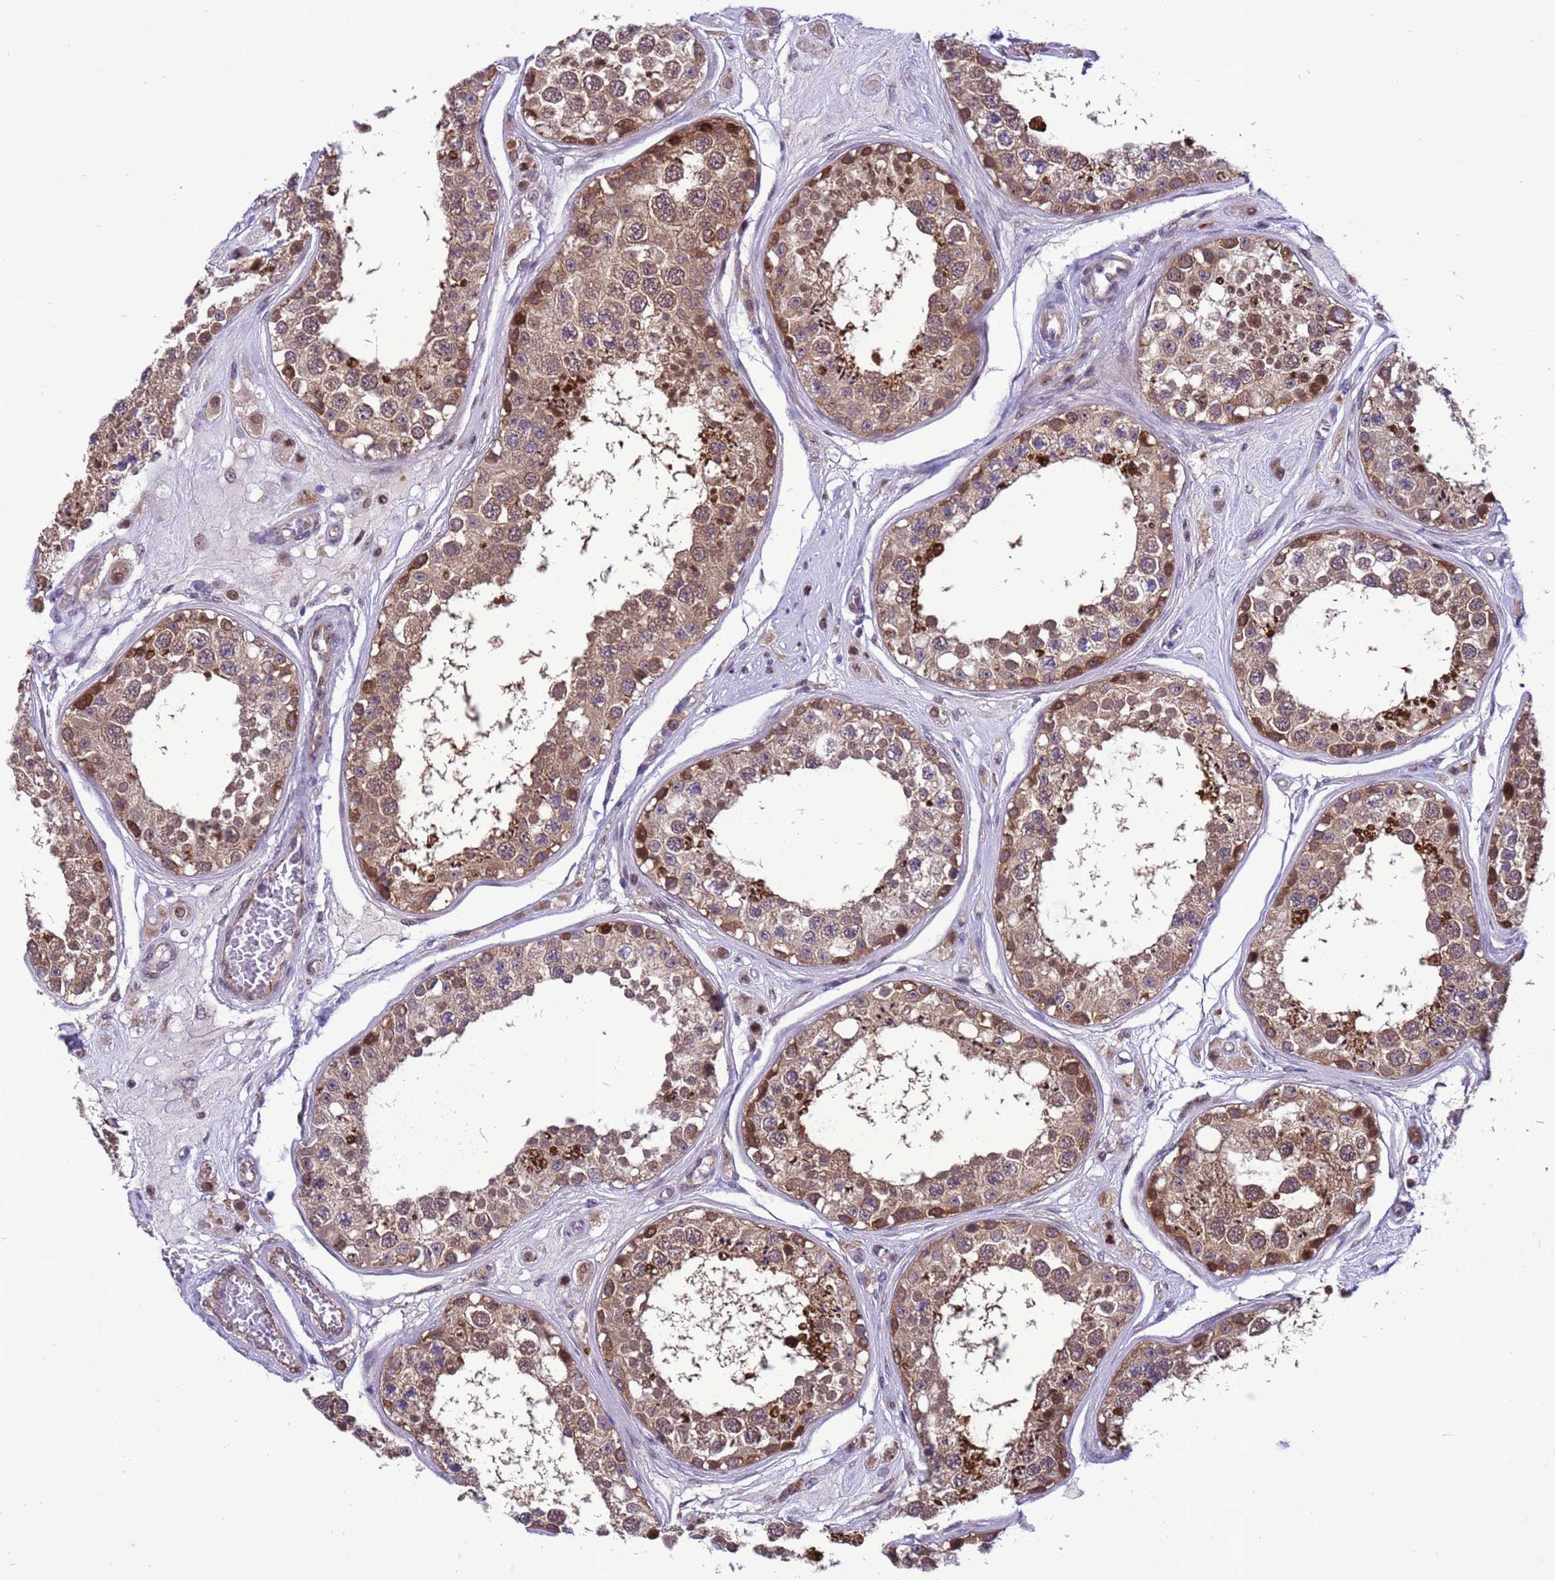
{"staining": {"intensity": "moderate", "quantity": ">75%", "location": "cytoplasmic/membranous,nuclear"}, "tissue": "testis", "cell_type": "Cells in seminiferous ducts", "image_type": "normal", "snomed": [{"axis": "morphology", "description": "Normal tissue, NOS"}, {"axis": "topography", "description": "Testis"}], "caption": "This image exhibits benign testis stained with immunohistochemistry (IHC) to label a protein in brown. The cytoplasmic/membranous,nuclear of cells in seminiferous ducts show moderate positivity for the protein. Nuclei are counter-stained blue.", "gene": "RASD1", "patient": {"sex": "male", "age": 25}}